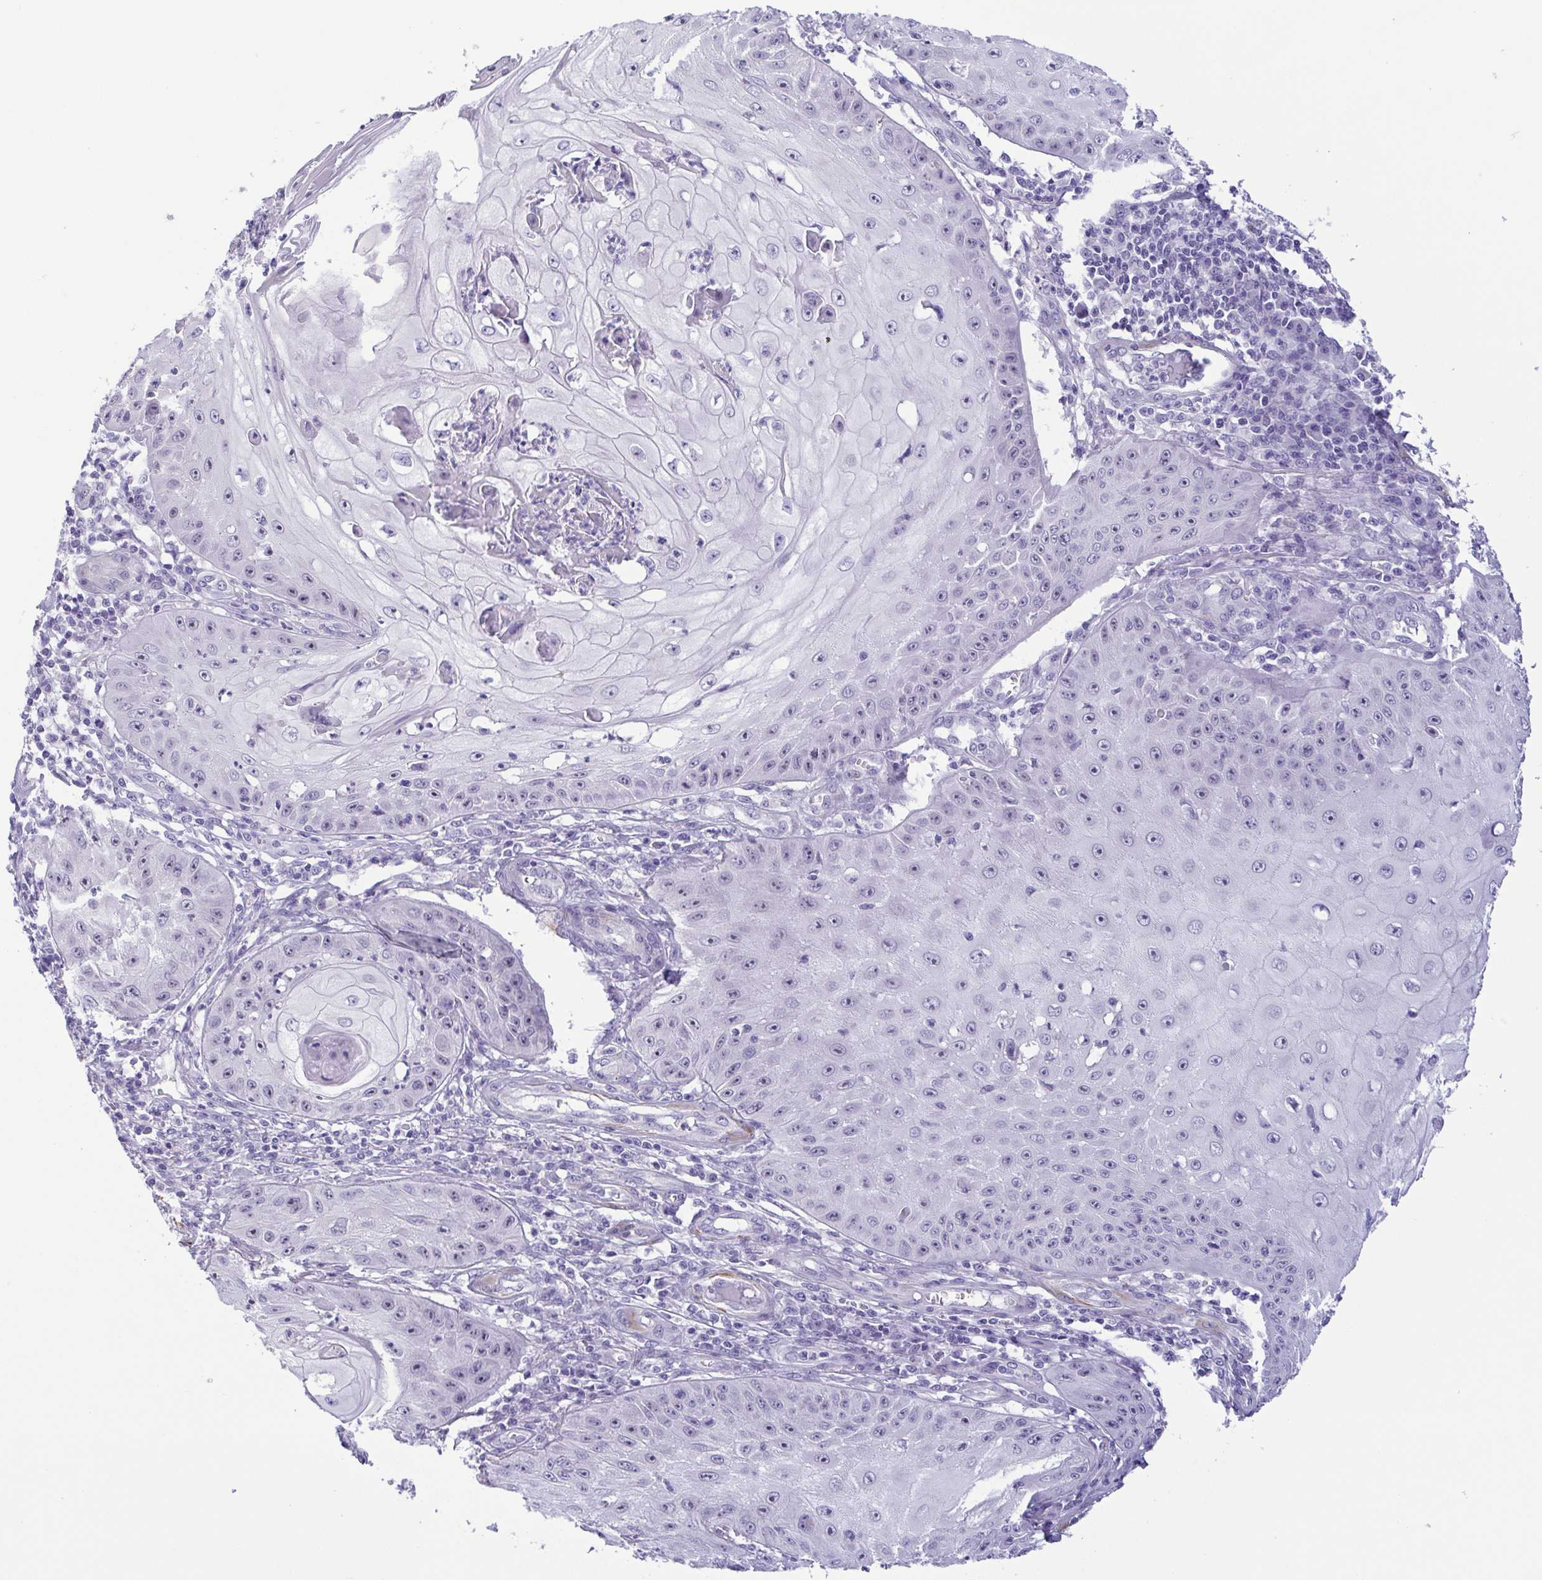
{"staining": {"intensity": "negative", "quantity": "none", "location": "none"}, "tissue": "skin cancer", "cell_type": "Tumor cells", "image_type": "cancer", "snomed": [{"axis": "morphology", "description": "Squamous cell carcinoma, NOS"}, {"axis": "topography", "description": "Skin"}], "caption": "High magnification brightfield microscopy of squamous cell carcinoma (skin) stained with DAB (3,3'-diaminobenzidine) (brown) and counterstained with hematoxylin (blue): tumor cells show no significant positivity.", "gene": "MYL7", "patient": {"sex": "male", "age": 70}}